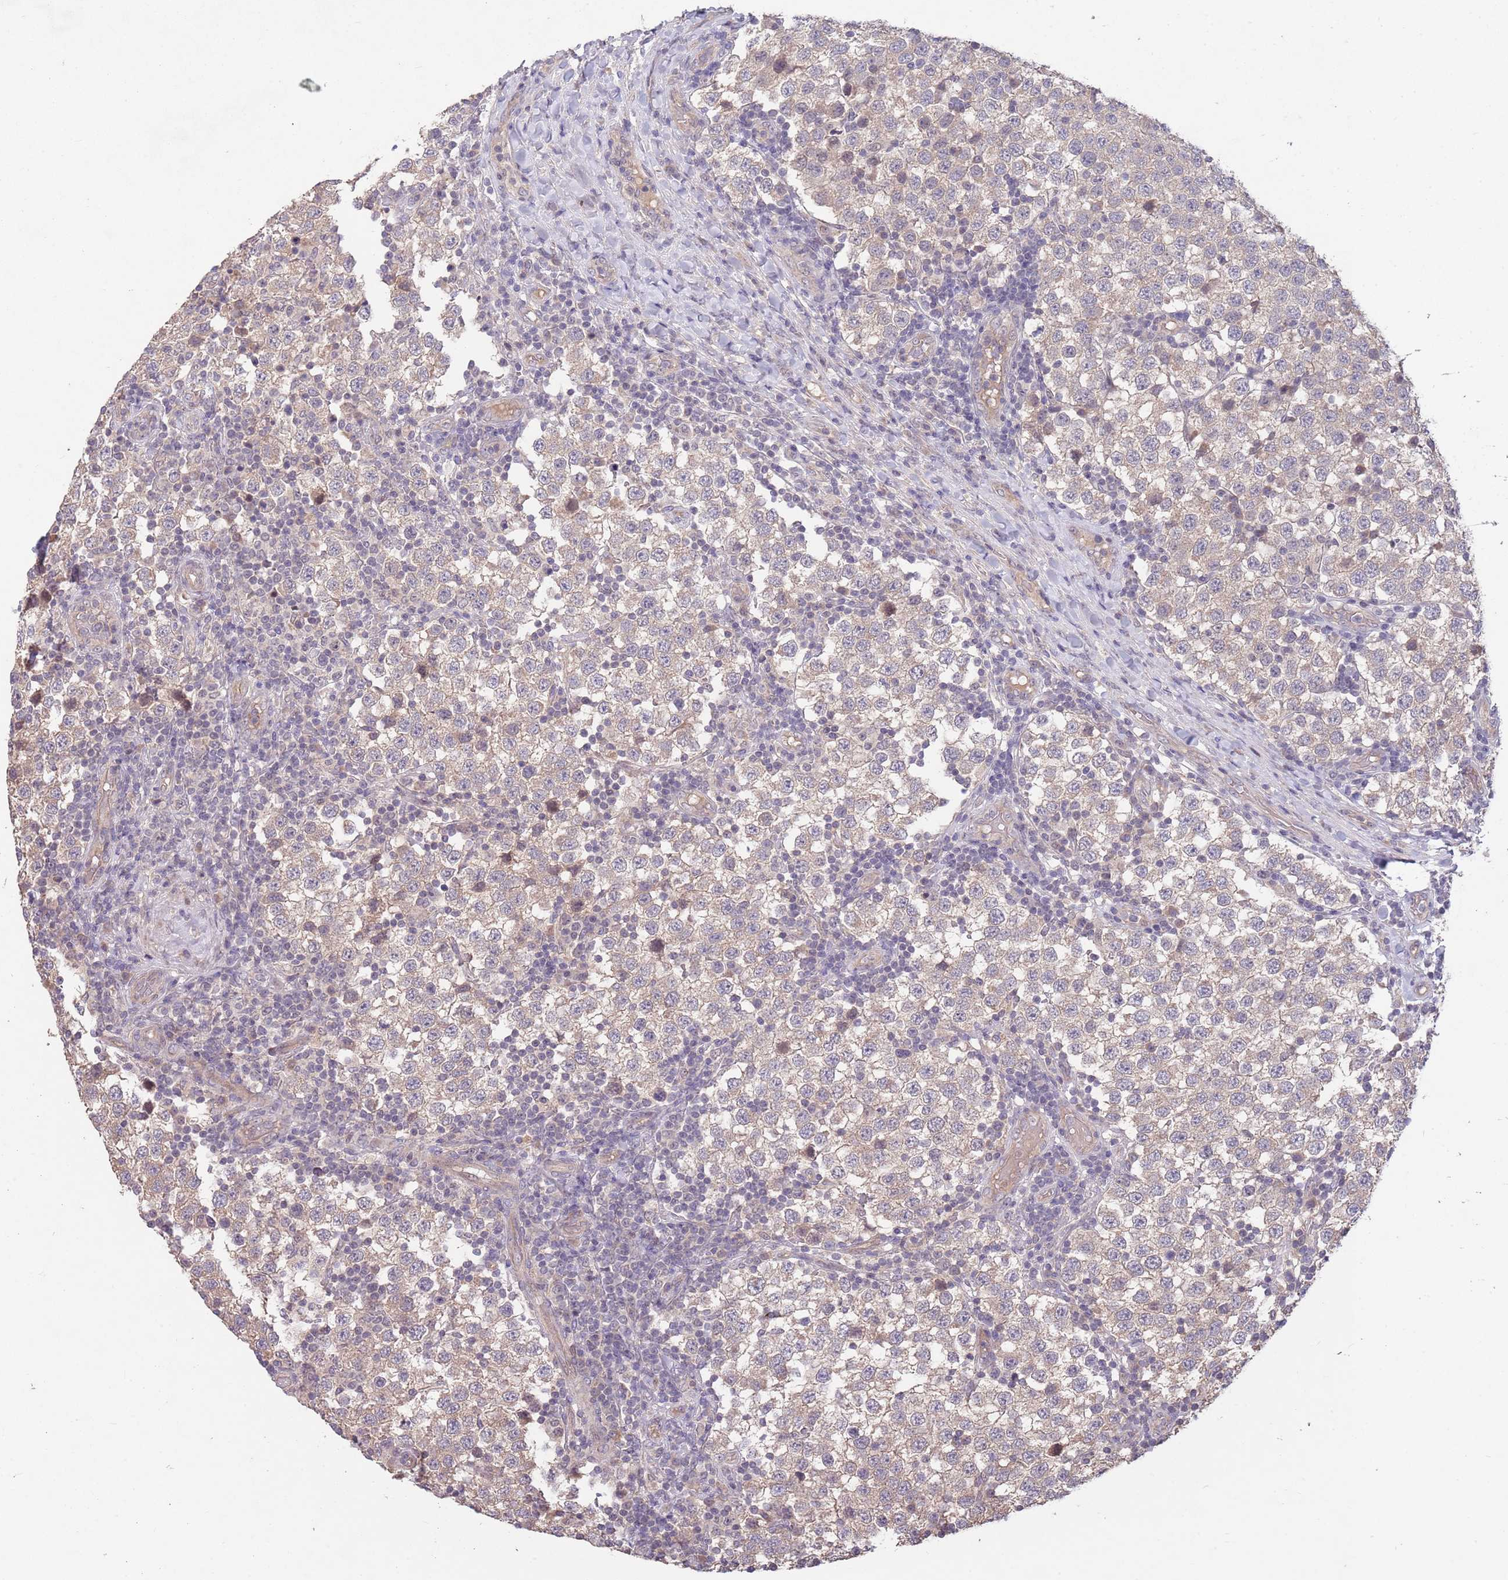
{"staining": {"intensity": "weak", "quantity": "25%-75%", "location": "cytoplasmic/membranous"}, "tissue": "testis cancer", "cell_type": "Tumor cells", "image_type": "cancer", "snomed": [{"axis": "morphology", "description": "Seminoma, NOS"}, {"axis": "topography", "description": "Testis"}], "caption": "Seminoma (testis) tissue shows weak cytoplasmic/membranous expression in about 25%-75% of tumor cells, visualized by immunohistochemistry.", "gene": "MEI1", "patient": {"sex": "male", "age": 34}}